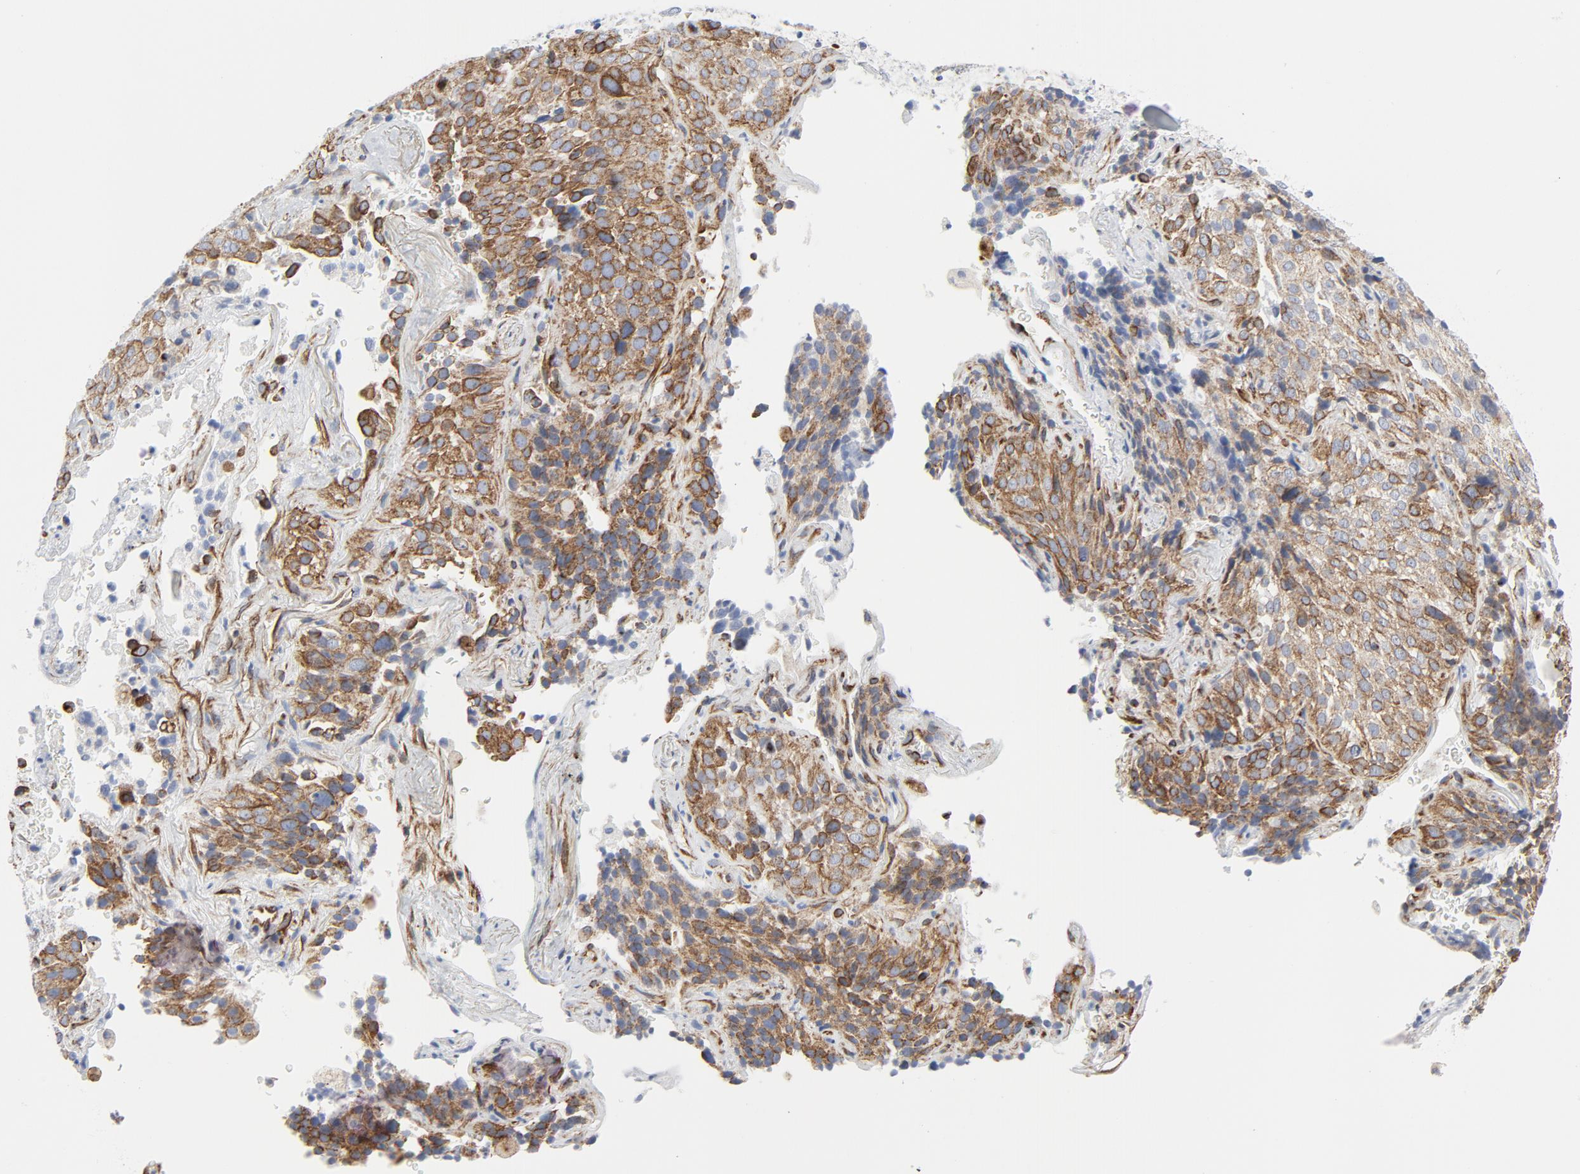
{"staining": {"intensity": "moderate", "quantity": ">75%", "location": "cytoplasmic/membranous"}, "tissue": "lung cancer", "cell_type": "Tumor cells", "image_type": "cancer", "snomed": [{"axis": "morphology", "description": "Squamous cell carcinoma, NOS"}, {"axis": "topography", "description": "Lung"}], "caption": "Protein staining of lung cancer (squamous cell carcinoma) tissue exhibits moderate cytoplasmic/membranous expression in about >75% of tumor cells.", "gene": "TUBB1", "patient": {"sex": "male", "age": 54}}